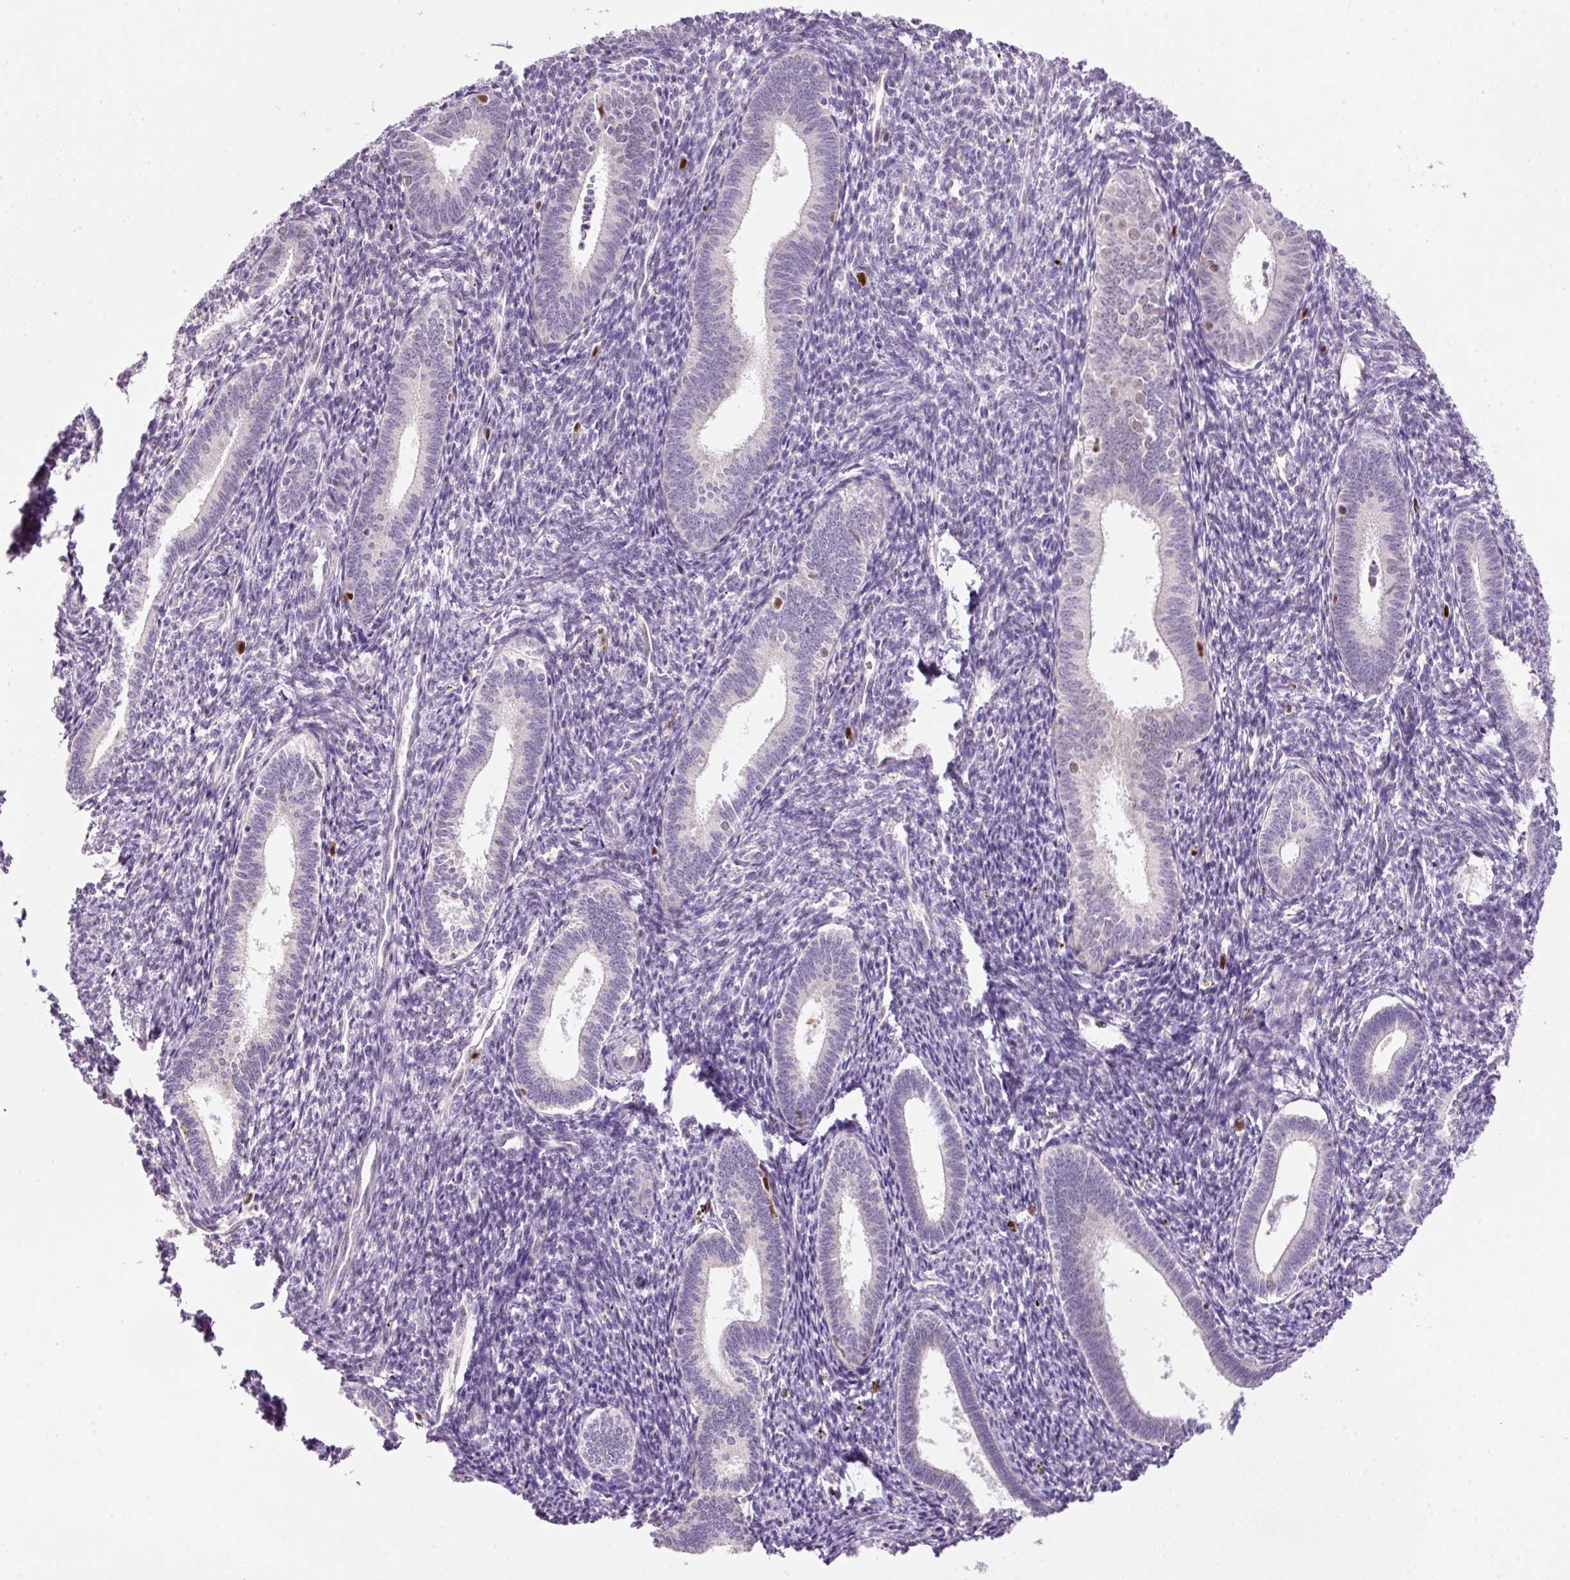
{"staining": {"intensity": "negative", "quantity": "none", "location": "none"}, "tissue": "endometrium", "cell_type": "Cells in endometrial stroma", "image_type": "normal", "snomed": [{"axis": "morphology", "description": "Normal tissue, NOS"}, {"axis": "topography", "description": "Endometrium"}], "caption": "This is an IHC micrograph of unremarkable human endometrium. There is no positivity in cells in endometrial stroma.", "gene": "KPNA2", "patient": {"sex": "female", "age": 41}}